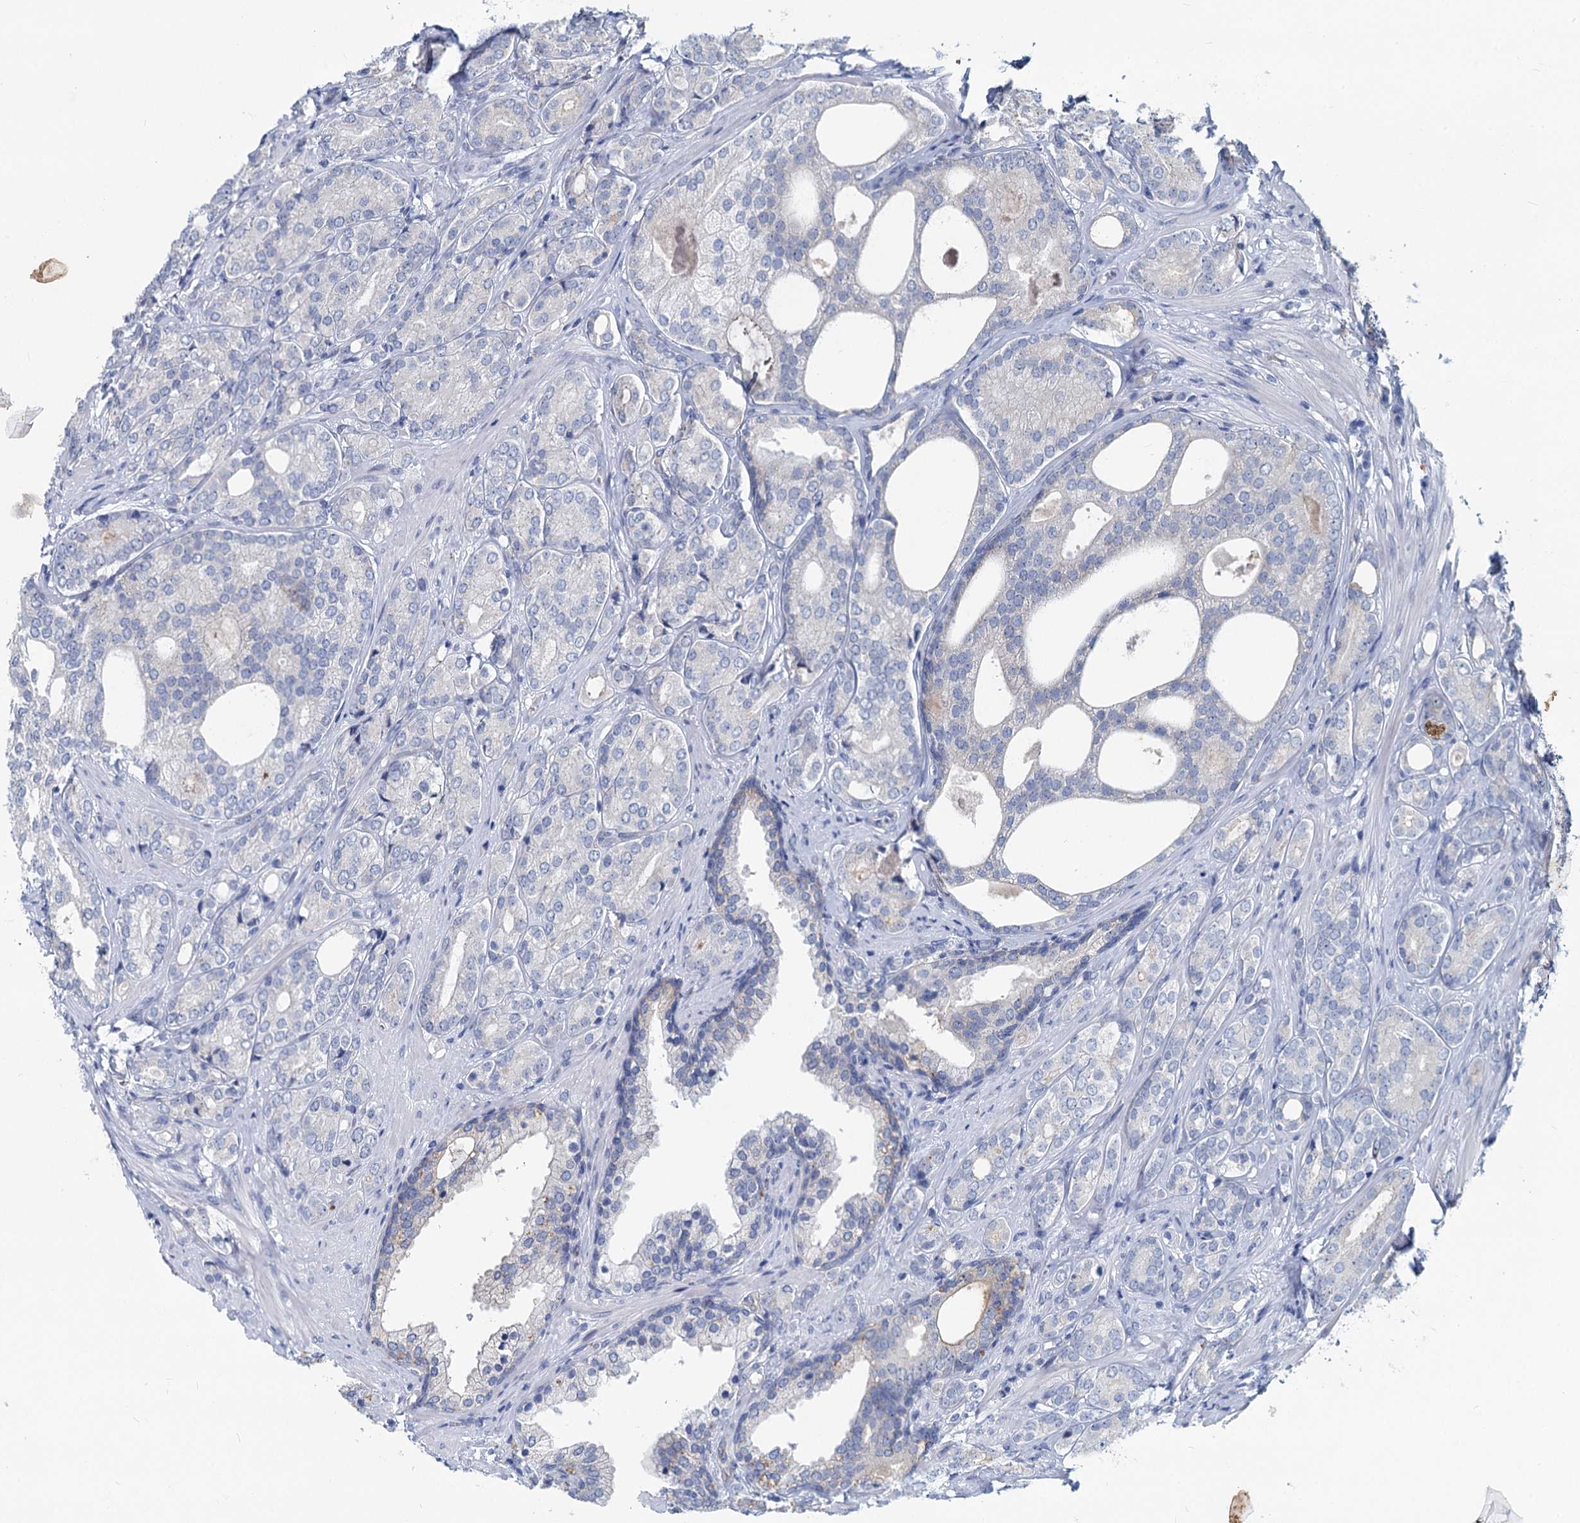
{"staining": {"intensity": "negative", "quantity": "none", "location": "none"}, "tissue": "prostate cancer", "cell_type": "Tumor cells", "image_type": "cancer", "snomed": [{"axis": "morphology", "description": "Adenocarcinoma, High grade"}, {"axis": "topography", "description": "Prostate"}], "caption": "High magnification brightfield microscopy of prostate cancer (high-grade adenocarcinoma) stained with DAB (brown) and counterstained with hematoxylin (blue): tumor cells show no significant positivity.", "gene": "INSC", "patient": {"sex": "male", "age": 60}}